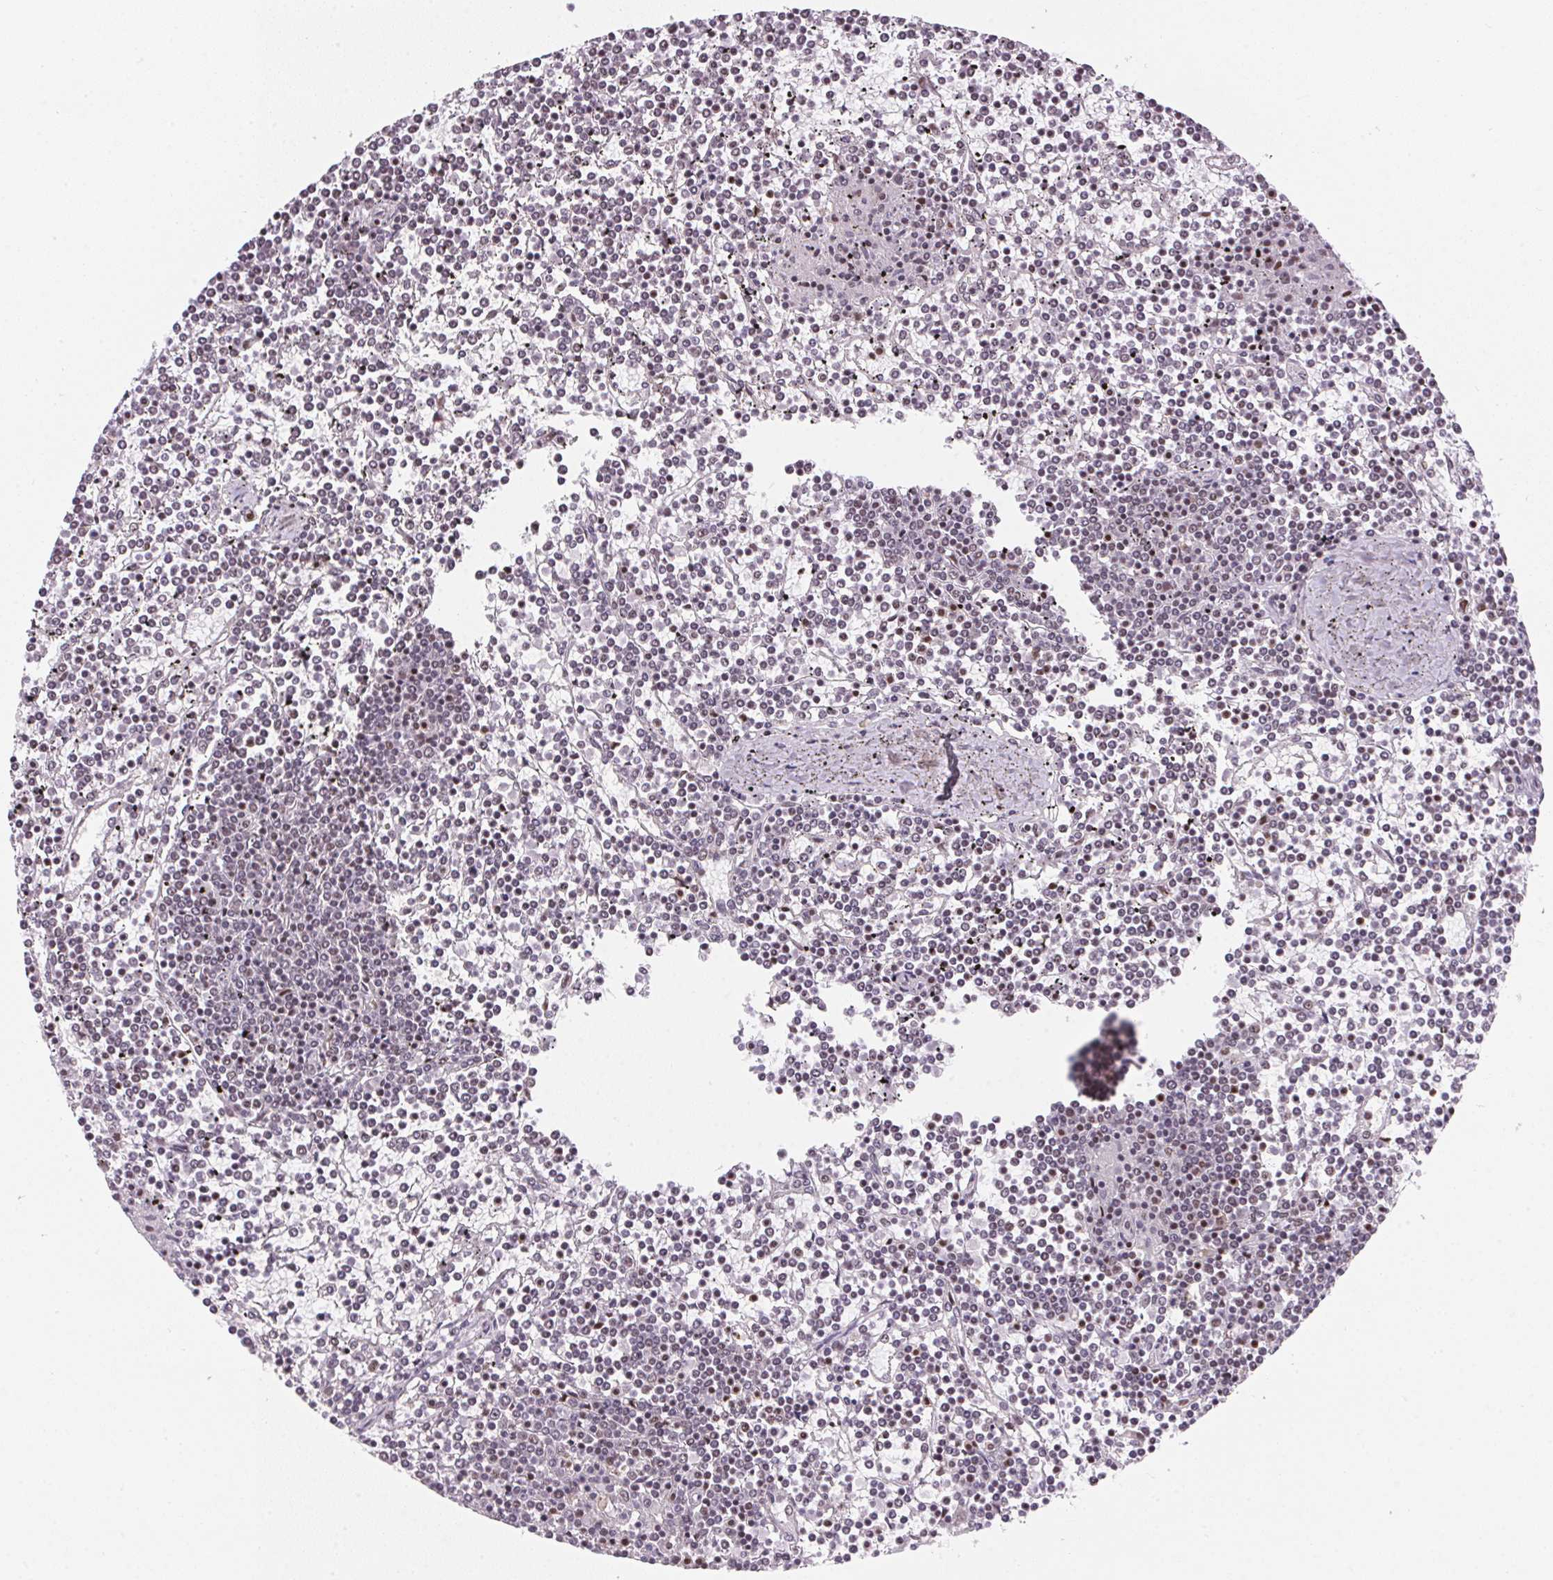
{"staining": {"intensity": "weak", "quantity": "<25%", "location": "nuclear"}, "tissue": "lymphoma", "cell_type": "Tumor cells", "image_type": "cancer", "snomed": [{"axis": "morphology", "description": "Malignant lymphoma, non-Hodgkin's type, Low grade"}, {"axis": "topography", "description": "Spleen"}], "caption": "A micrograph of lymphoma stained for a protein shows no brown staining in tumor cells. (Stains: DAB (3,3'-diaminobenzidine) immunohistochemistry with hematoxylin counter stain, Microscopy: brightfield microscopy at high magnification).", "gene": "SRSF7", "patient": {"sex": "female", "age": 19}}